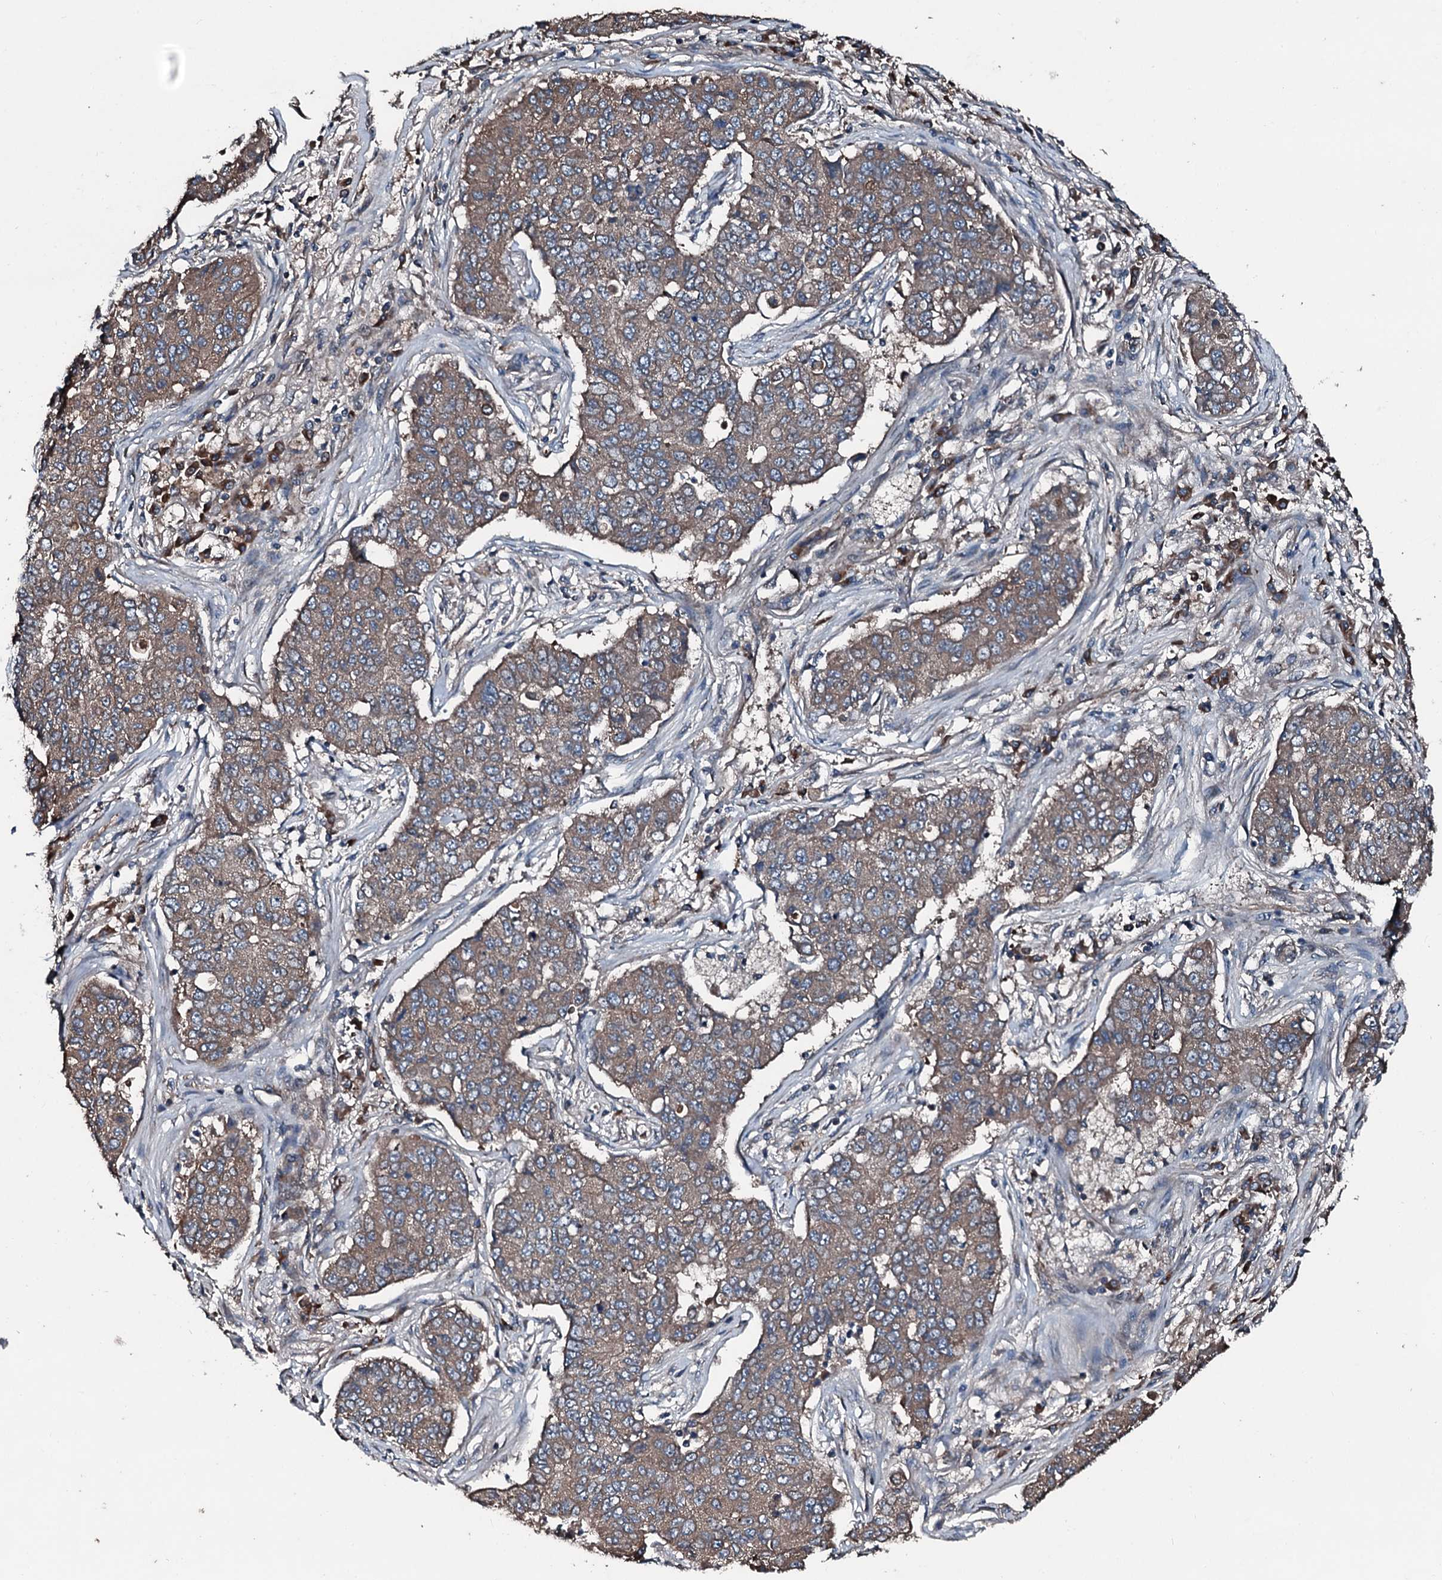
{"staining": {"intensity": "moderate", "quantity": ">75%", "location": "cytoplasmic/membranous"}, "tissue": "lung cancer", "cell_type": "Tumor cells", "image_type": "cancer", "snomed": [{"axis": "morphology", "description": "Squamous cell carcinoma, NOS"}, {"axis": "topography", "description": "Lung"}], "caption": "The micrograph exhibits immunohistochemical staining of squamous cell carcinoma (lung). There is moderate cytoplasmic/membranous expression is seen in about >75% of tumor cells. (DAB (3,3'-diaminobenzidine) IHC, brown staining for protein, blue staining for nuclei).", "gene": "AARS1", "patient": {"sex": "male", "age": 74}}